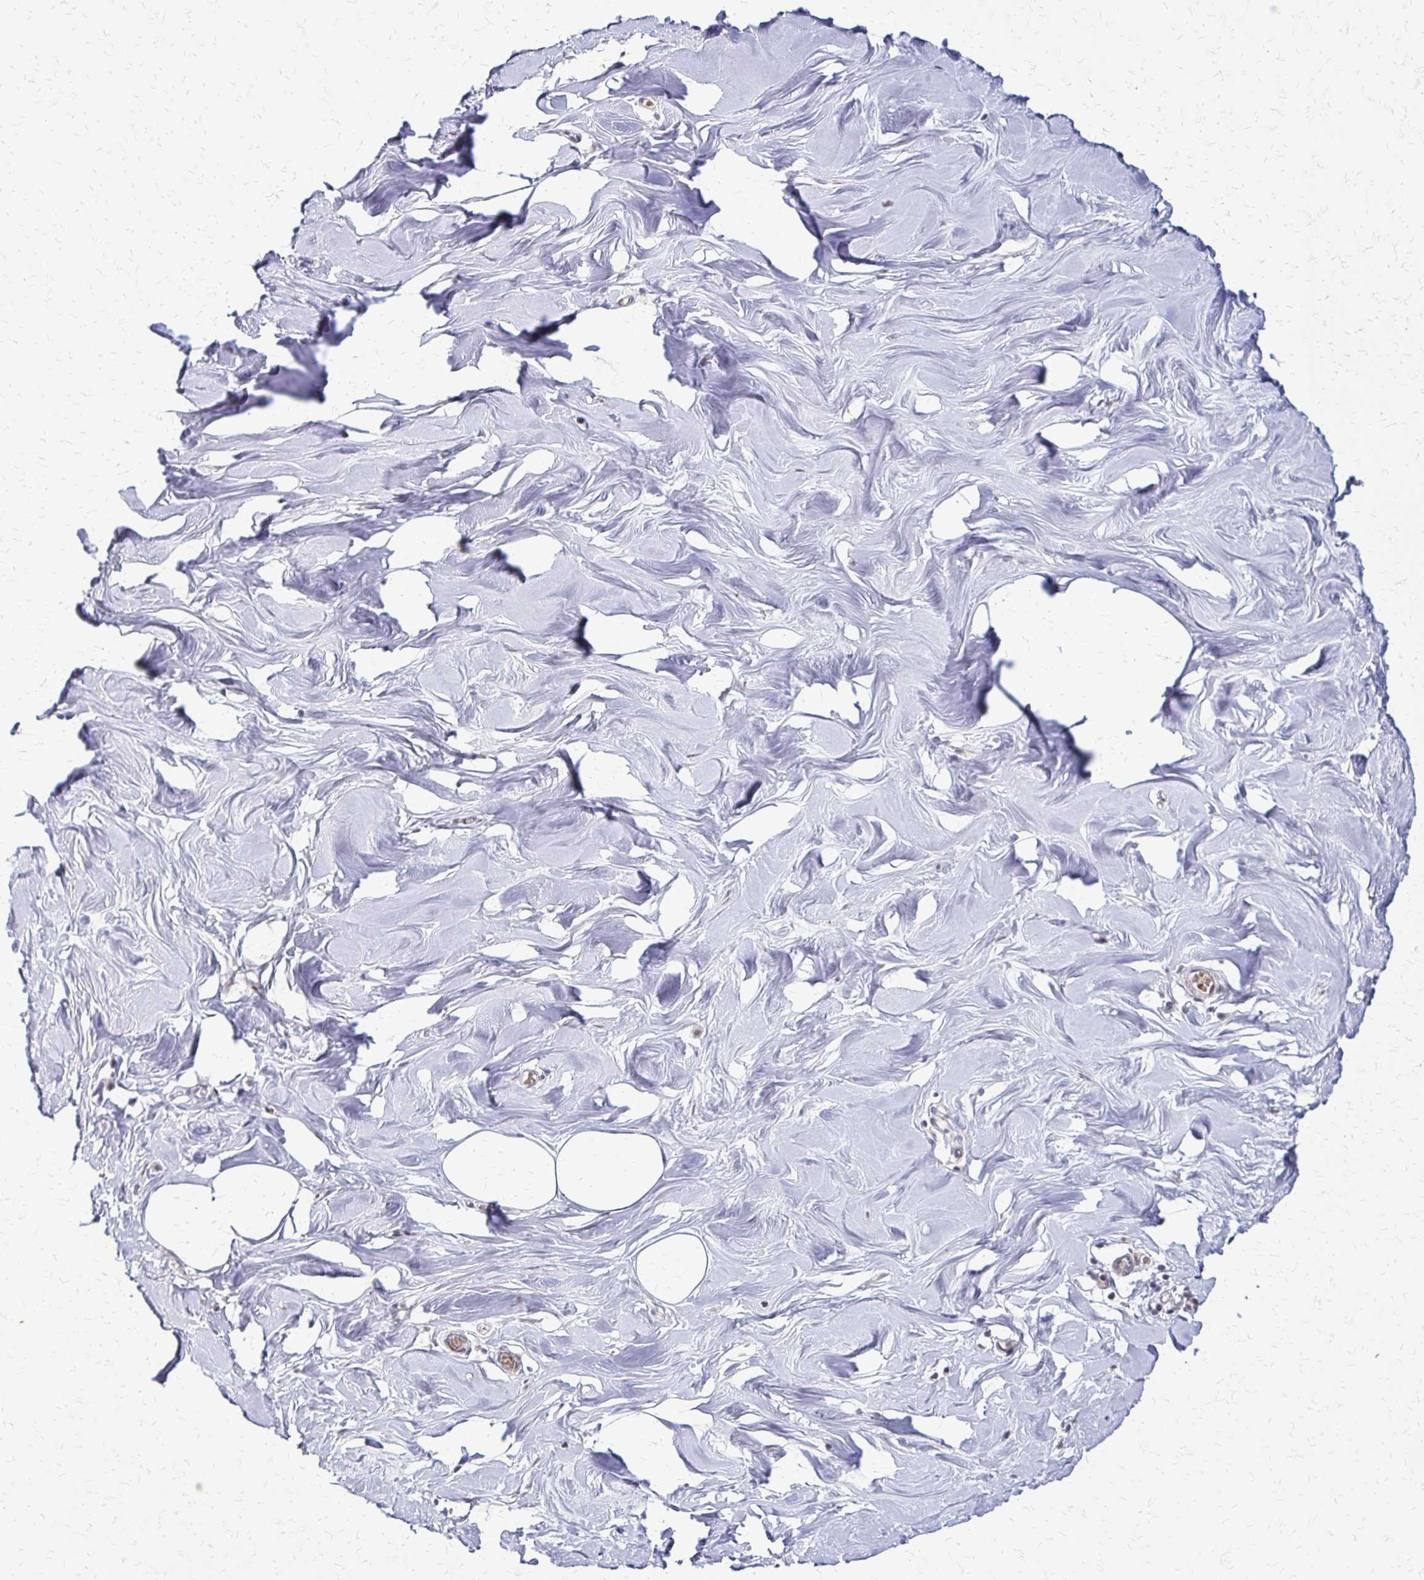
{"staining": {"intensity": "negative", "quantity": "none", "location": "none"}, "tissue": "breast", "cell_type": "Adipocytes", "image_type": "normal", "snomed": [{"axis": "morphology", "description": "Normal tissue, NOS"}, {"axis": "topography", "description": "Breast"}], "caption": "Immunohistochemical staining of benign breast displays no significant expression in adipocytes. The staining was performed using DAB to visualize the protein expression in brown, while the nuclei were stained in blue with hematoxylin (Magnification: 20x).", "gene": "TRIR", "patient": {"sex": "female", "age": 27}}